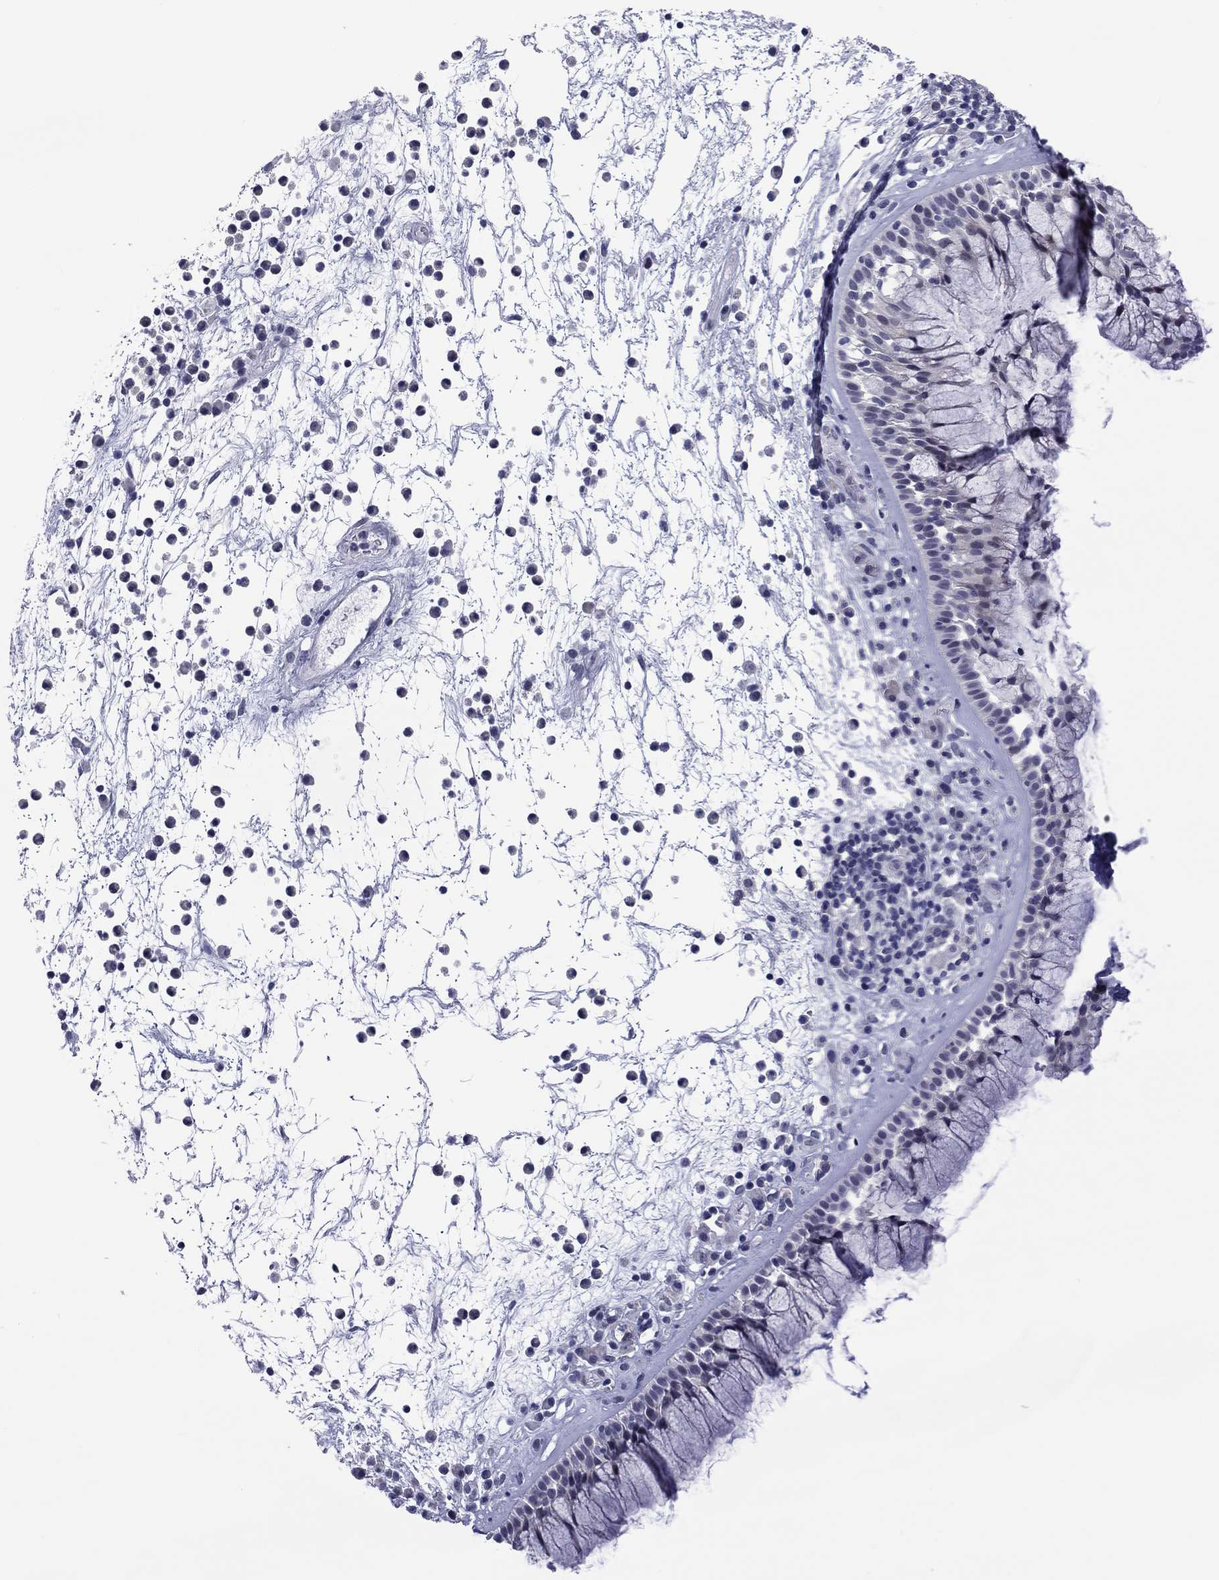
{"staining": {"intensity": "negative", "quantity": "none", "location": "none"}, "tissue": "nasopharynx", "cell_type": "Respiratory epithelial cells", "image_type": "normal", "snomed": [{"axis": "morphology", "description": "Normal tissue, NOS"}, {"axis": "topography", "description": "Nasopharynx"}], "caption": "A micrograph of human nasopharynx is negative for staining in respiratory epithelial cells. (Brightfield microscopy of DAB IHC at high magnification).", "gene": "POU5F2", "patient": {"sex": "male", "age": 77}}